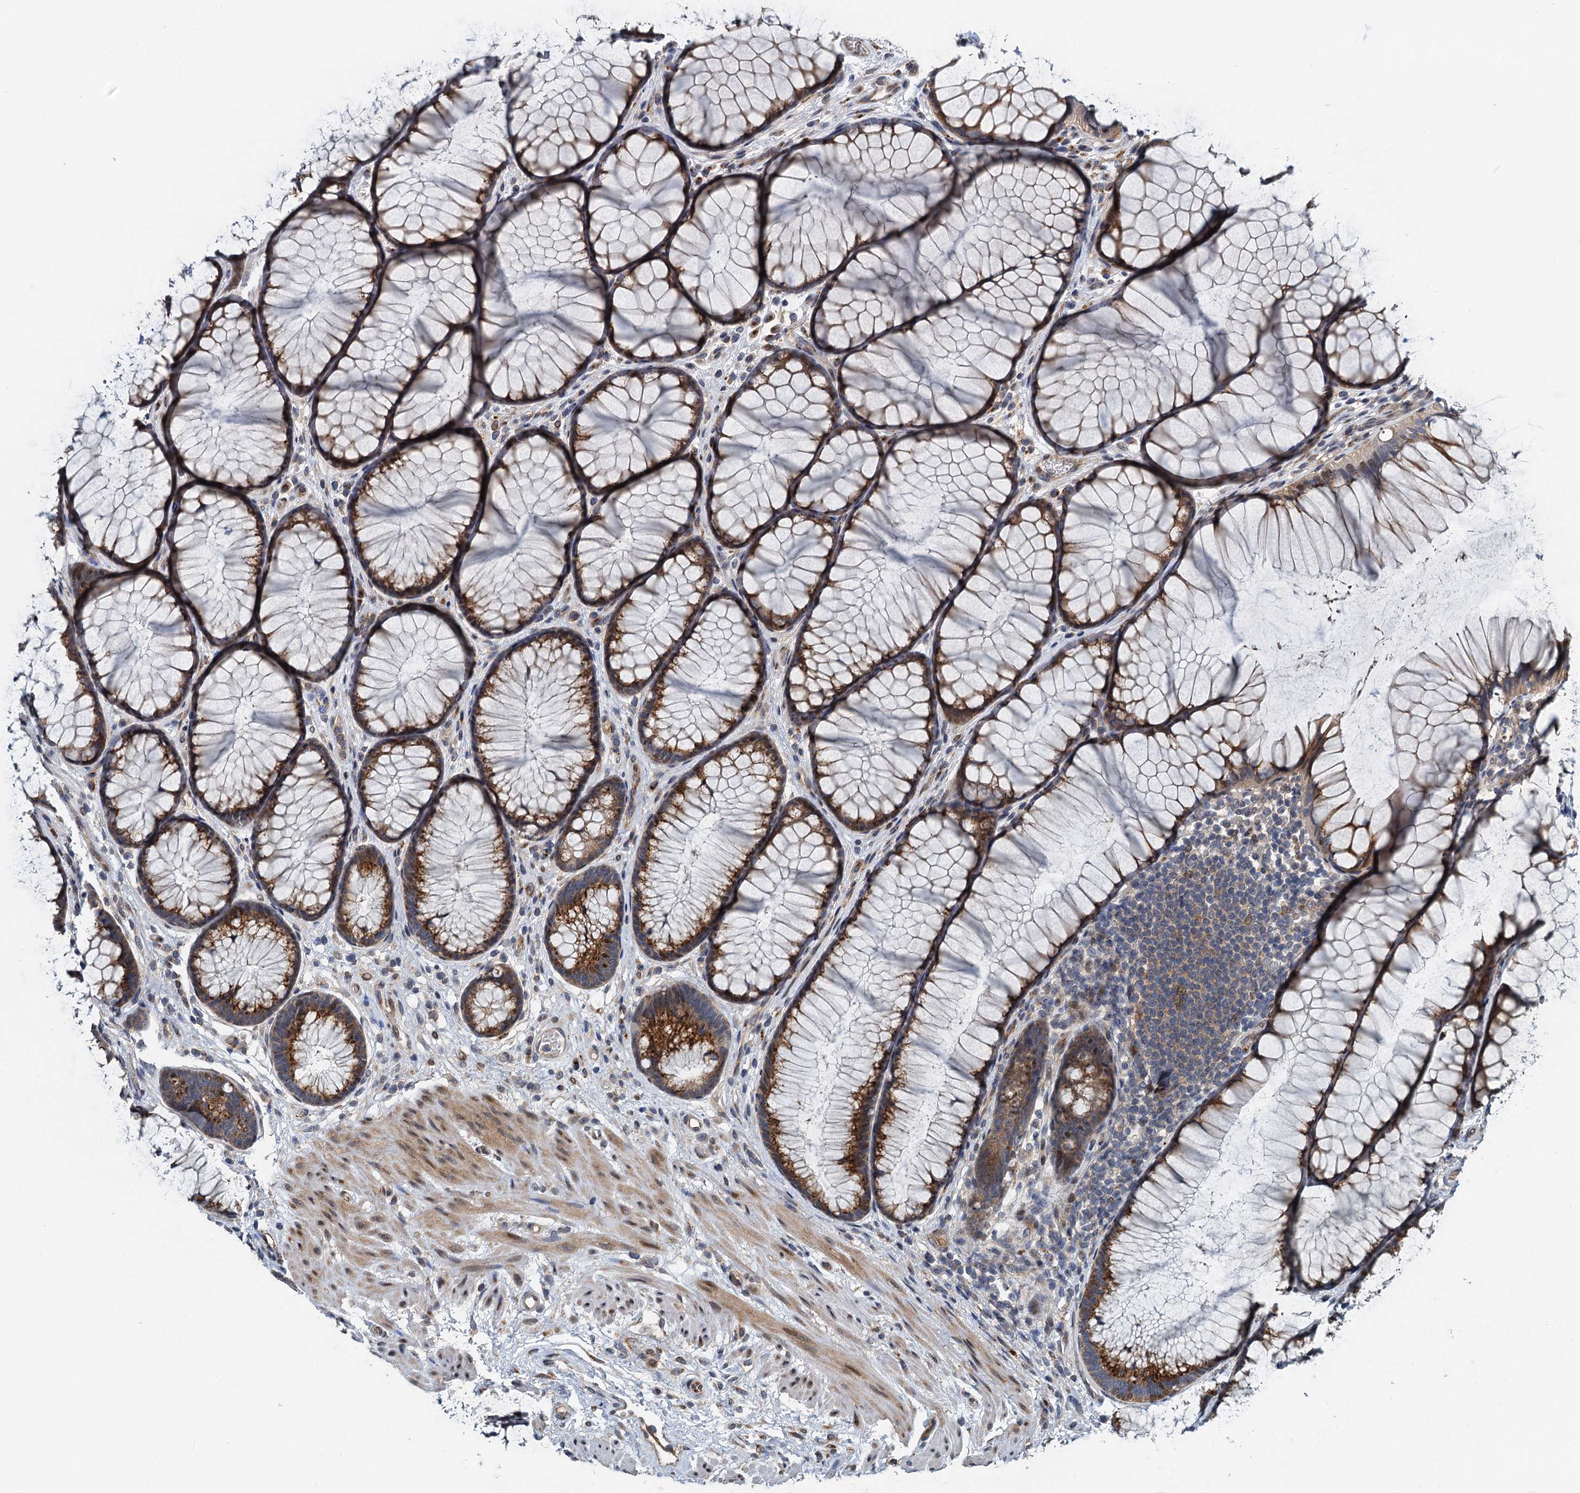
{"staining": {"intensity": "moderate", "quantity": ">75%", "location": "cytoplasmic/membranous"}, "tissue": "colon", "cell_type": "Endothelial cells", "image_type": "normal", "snomed": [{"axis": "morphology", "description": "Normal tissue, NOS"}, {"axis": "topography", "description": "Colon"}], "caption": "Protein analysis of benign colon demonstrates moderate cytoplasmic/membranous expression in approximately >75% of endothelial cells.", "gene": "NBEA", "patient": {"sex": "female", "age": 82}}